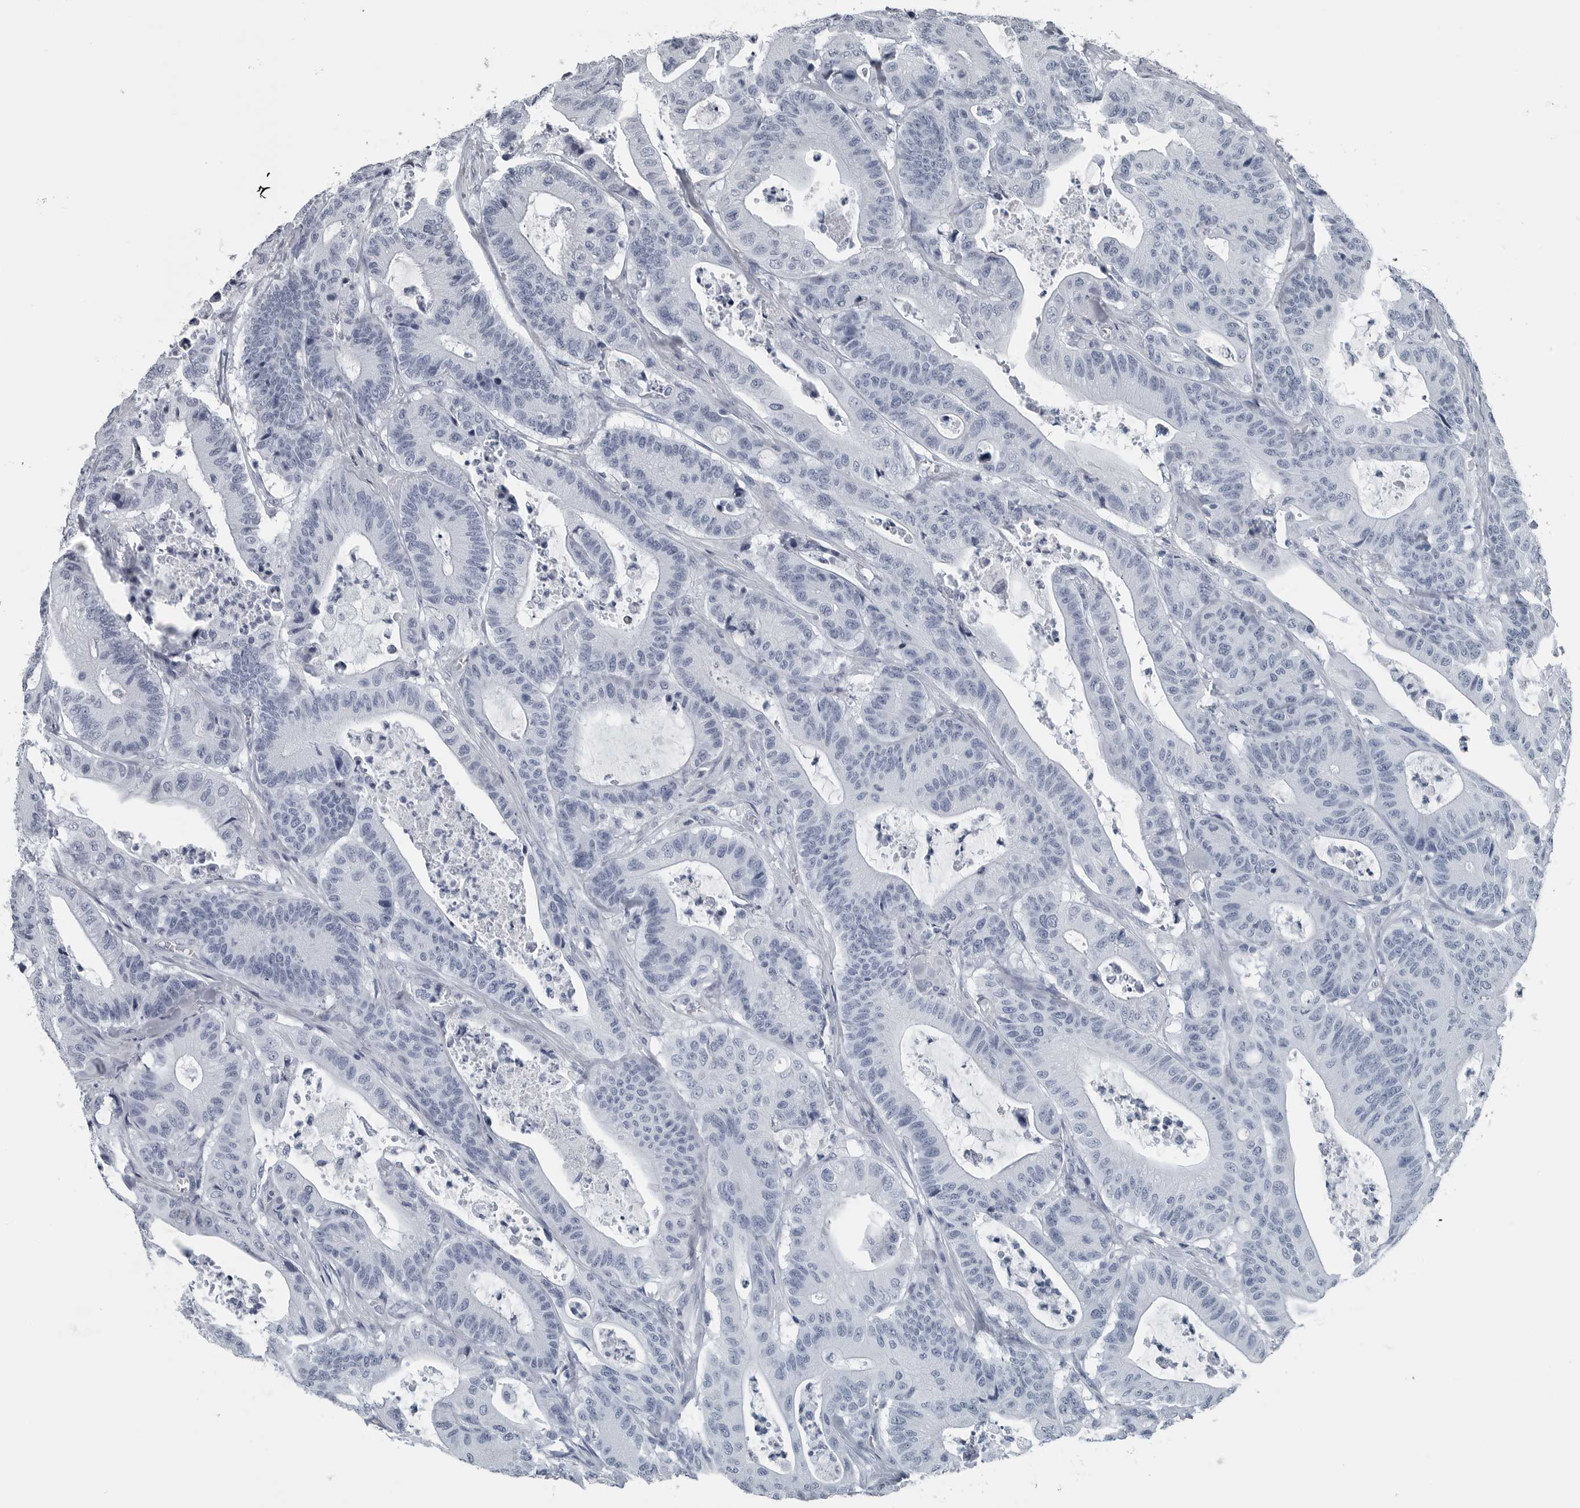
{"staining": {"intensity": "negative", "quantity": "none", "location": "none"}, "tissue": "colorectal cancer", "cell_type": "Tumor cells", "image_type": "cancer", "snomed": [{"axis": "morphology", "description": "Adenocarcinoma, NOS"}, {"axis": "topography", "description": "Colon"}], "caption": "Tumor cells show no significant staining in adenocarcinoma (colorectal).", "gene": "SPINK1", "patient": {"sex": "female", "age": 84}}